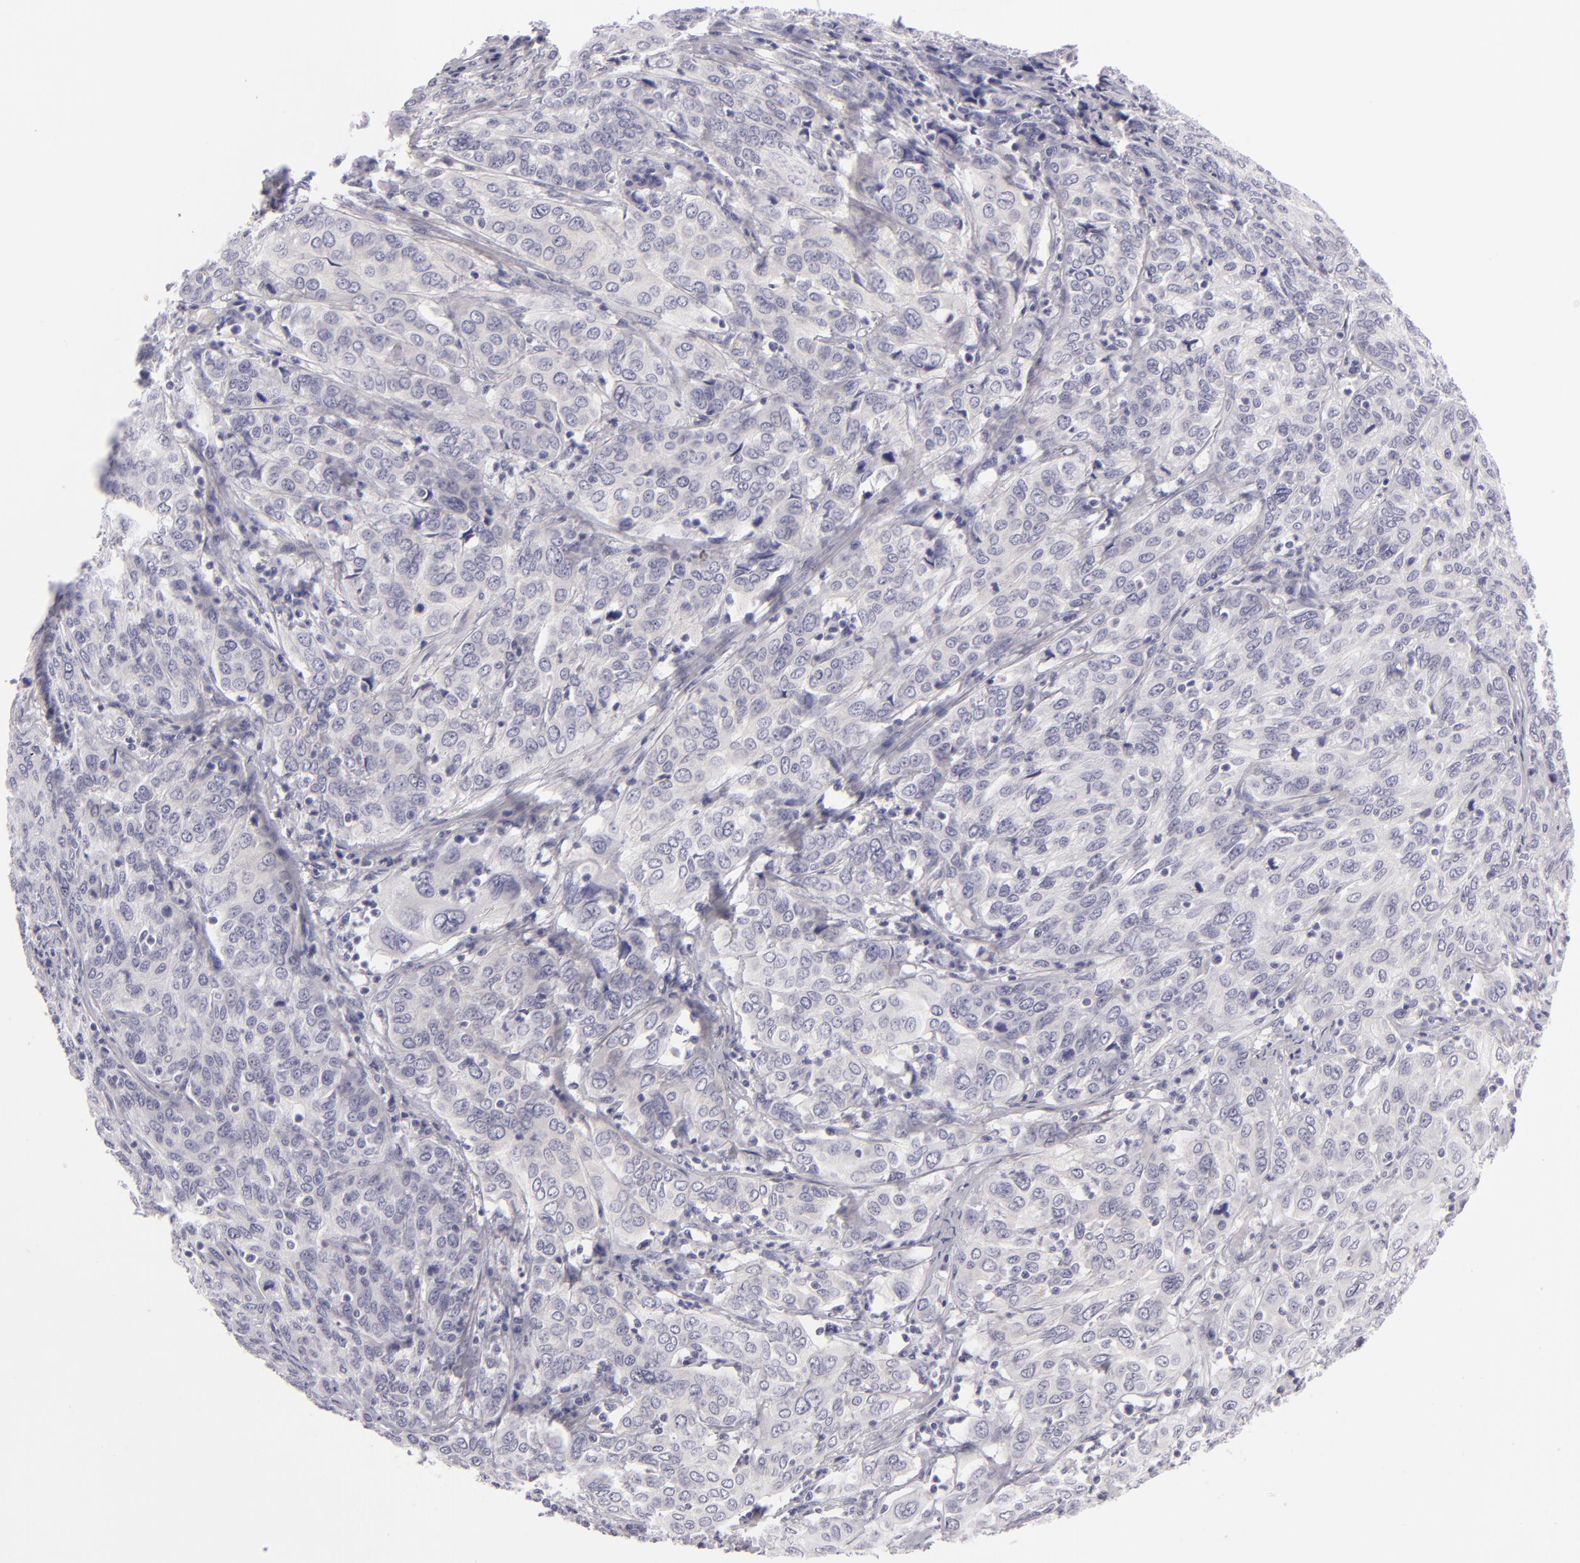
{"staining": {"intensity": "negative", "quantity": "none", "location": "none"}, "tissue": "cervical cancer", "cell_type": "Tumor cells", "image_type": "cancer", "snomed": [{"axis": "morphology", "description": "Squamous cell carcinoma, NOS"}, {"axis": "topography", "description": "Cervix"}], "caption": "An immunohistochemistry histopathology image of cervical cancer is shown. There is no staining in tumor cells of cervical cancer.", "gene": "DLG4", "patient": {"sex": "female", "age": 38}}